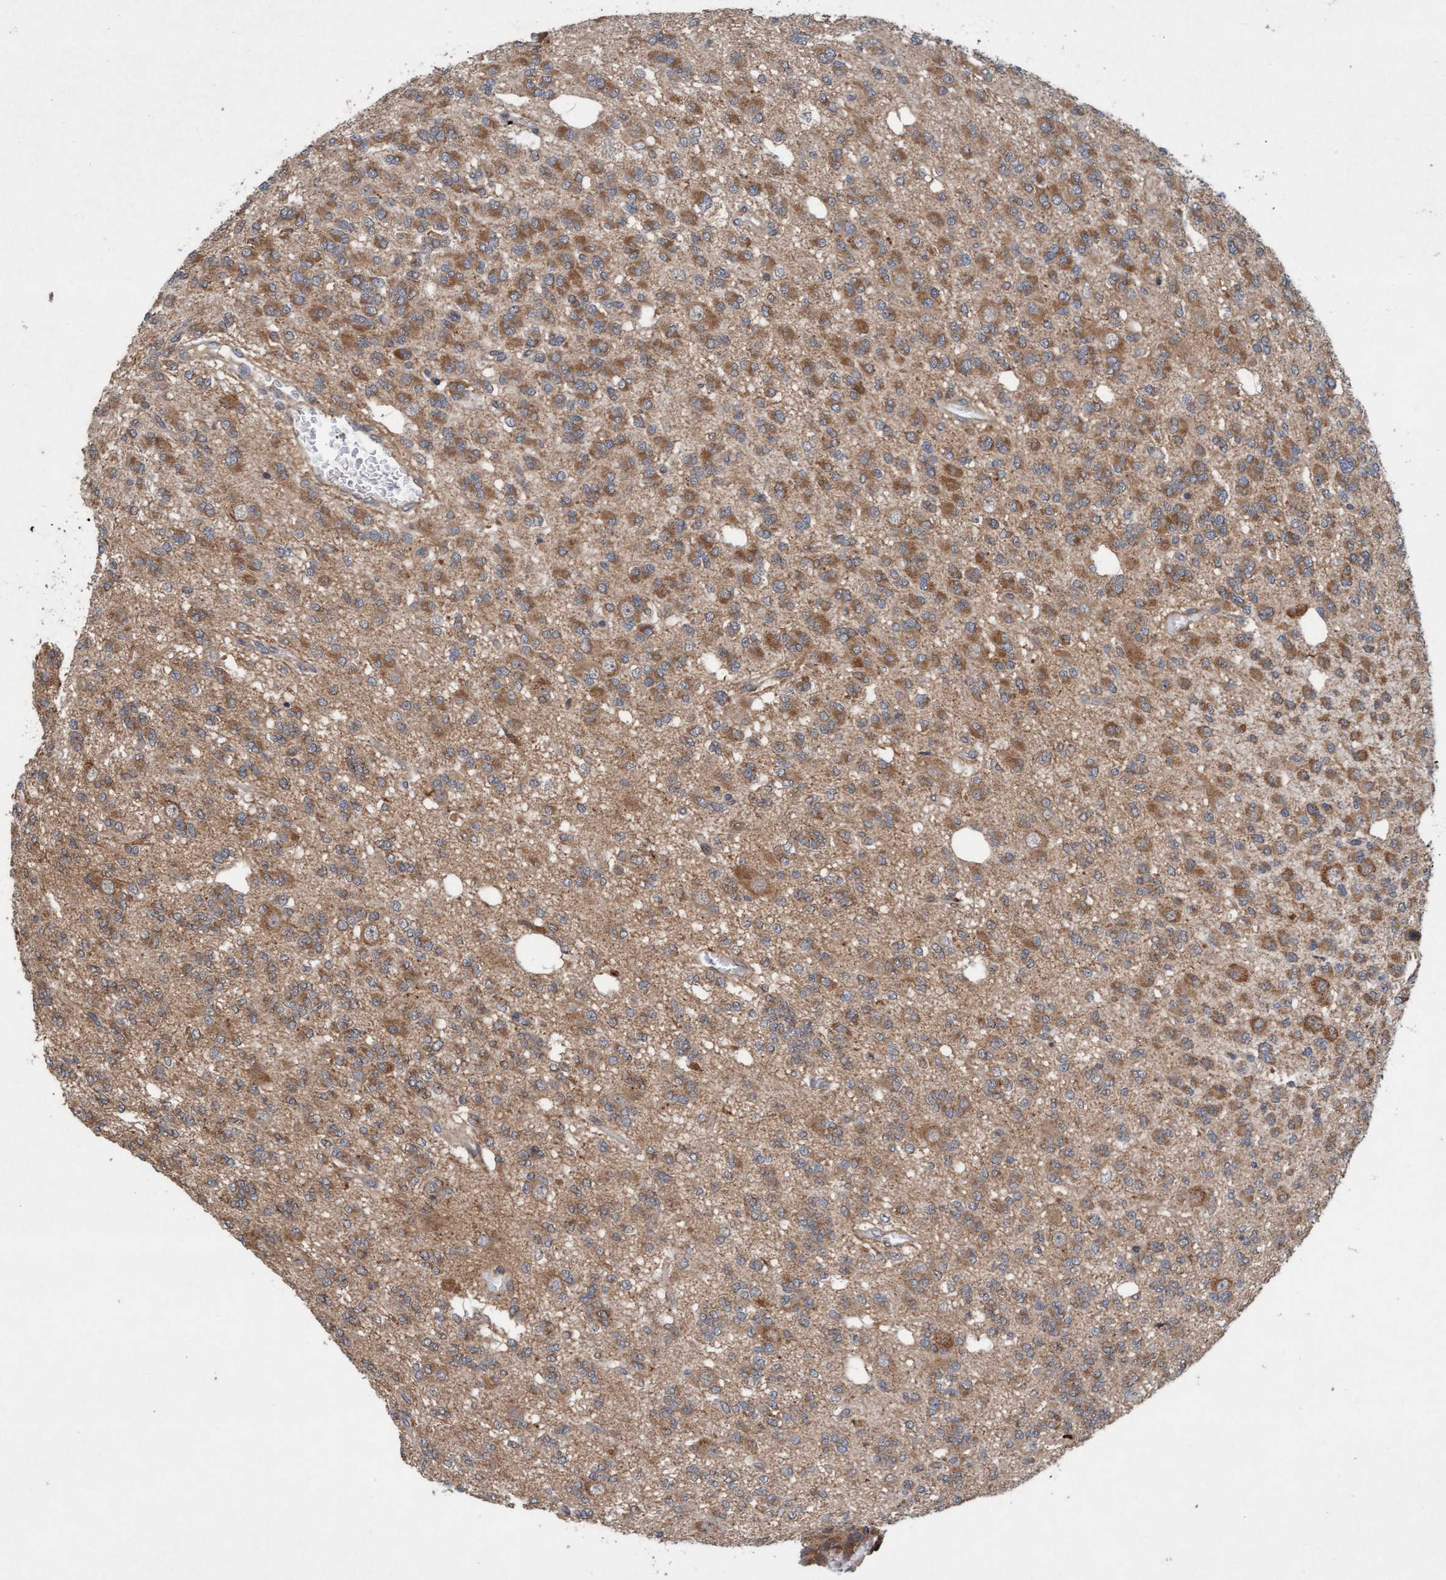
{"staining": {"intensity": "moderate", "quantity": ">75%", "location": "cytoplasmic/membranous"}, "tissue": "glioma", "cell_type": "Tumor cells", "image_type": "cancer", "snomed": [{"axis": "morphology", "description": "Glioma, malignant, Low grade"}, {"axis": "topography", "description": "Brain"}], "caption": "There is medium levels of moderate cytoplasmic/membranous expression in tumor cells of malignant low-grade glioma, as demonstrated by immunohistochemical staining (brown color).", "gene": "MLXIP", "patient": {"sex": "male", "age": 38}}